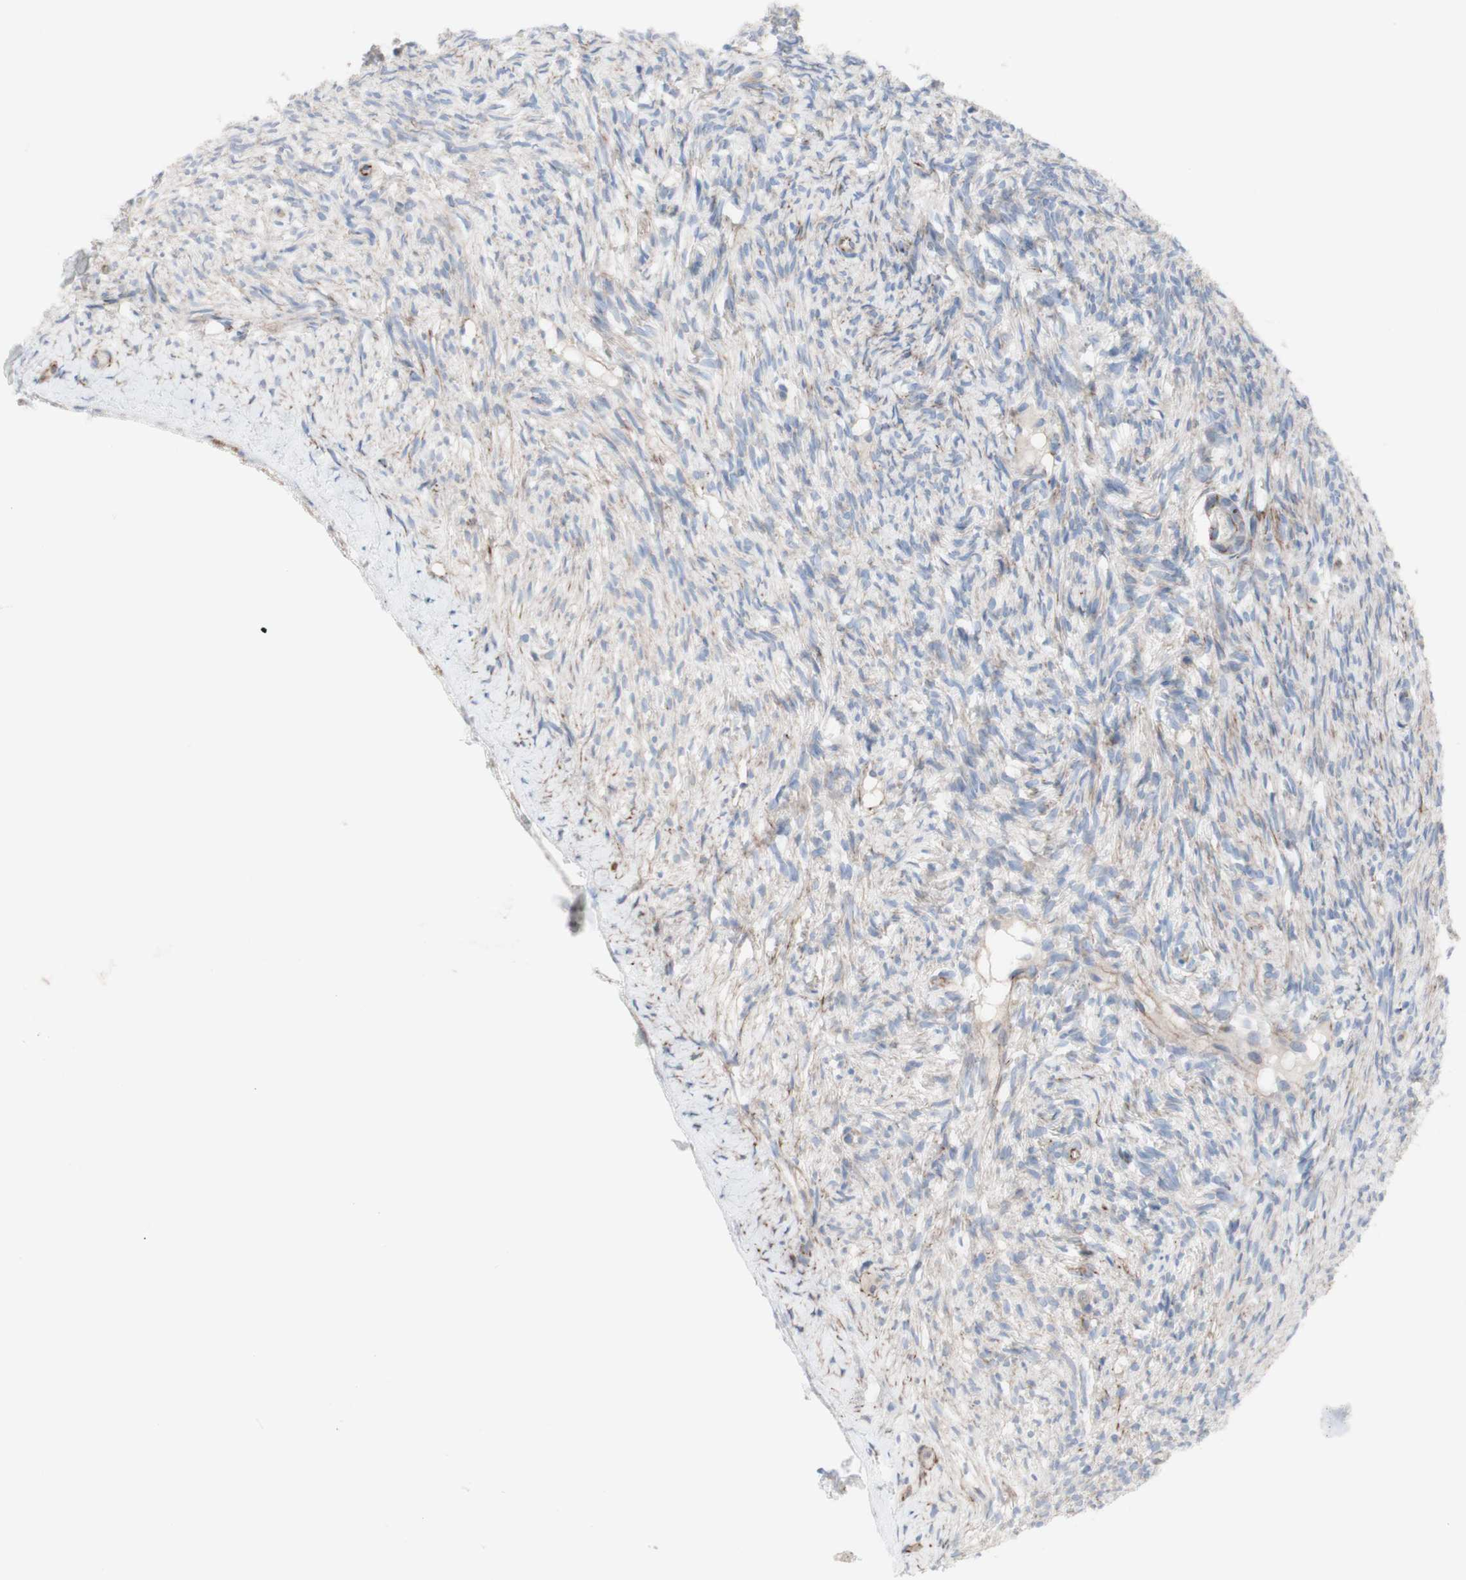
{"staining": {"intensity": "moderate", "quantity": "<25%", "location": "cytoplasmic/membranous"}, "tissue": "ovary", "cell_type": "Ovarian stroma cells", "image_type": "normal", "snomed": [{"axis": "morphology", "description": "Normal tissue, NOS"}, {"axis": "topography", "description": "Ovary"}], "caption": "Ovary was stained to show a protein in brown. There is low levels of moderate cytoplasmic/membranous expression in about <25% of ovarian stroma cells. (DAB (3,3'-diaminobenzidine) IHC with brightfield microscopy, high magnification).", "gene": "AGPAT5", "patient": {"sex": "female", "age": 33}}